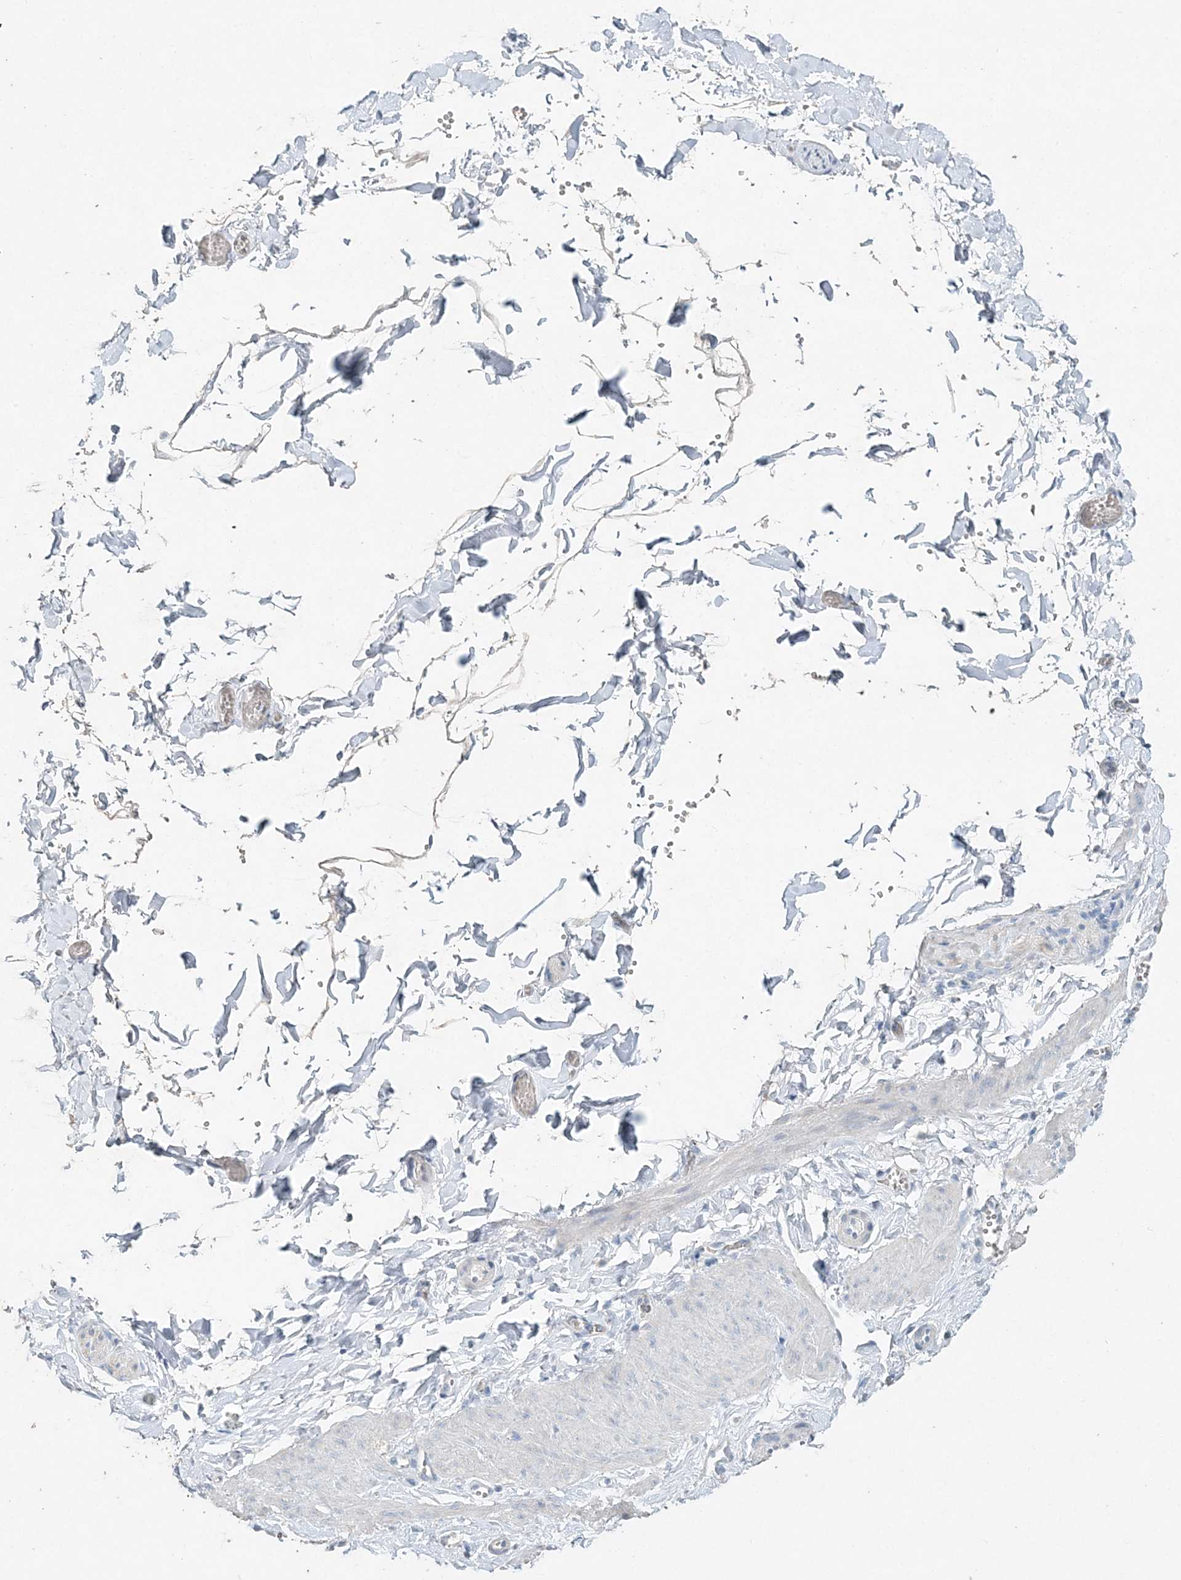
{"staining": {"intensity": "negative", "quantity": "none", "location": "none"}, "tissue": "soft tissue", "cell_type": "Fibroblasts", "image_type": "normal", "snomed": [{"axis": "morphology", "description": "Normal tissue, NOS"}, {"axis": "topography", "description": "Gallbladder"}, {"axis": "topography", "description": "Peripheral nerve tissue"}], "caption": "The photomicrograph shows no staining of fibroblasts in normal soft tissue. (DAB (3,3'-diaminobenzidine) immunohistochemistry (IHC) with hematoxylin counter stain).", "gene": "DNAH5", "patient": {"sex": "male", "age": 38}}